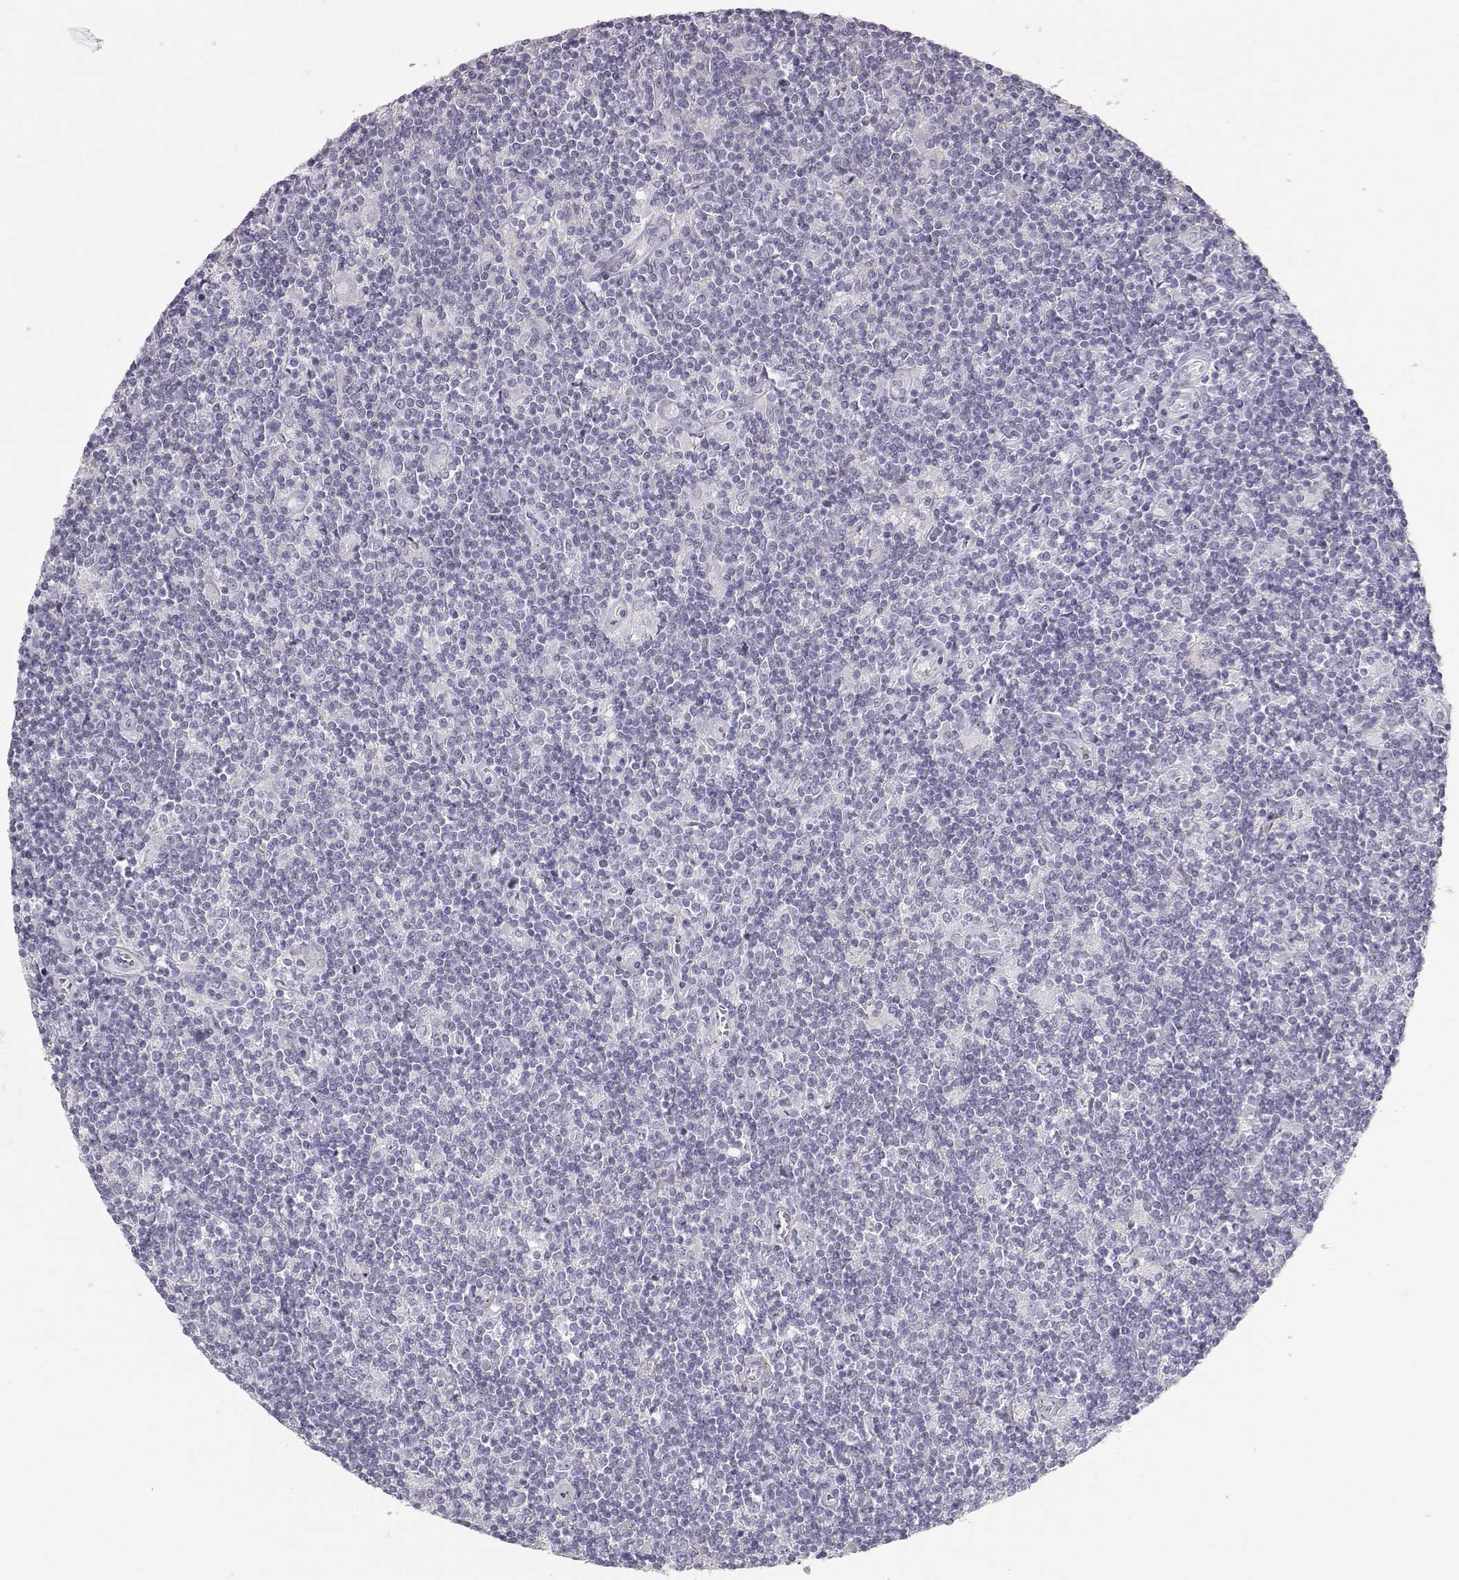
{"staining": {"intensity": "negative", "quantity": "none", "location": "none"}, "tissue": "lymphoma", "cell_type": "Tumor cells", "image_type": "cancer", "snomed": [{"axis": "morphology", "description": "Hodgkin's disease, NOS"}, {"axis": "topography", "description": "Lymph node"}], "caption": "DAB (3,3'-diaminobenzidine) immunohistochemical staining of Hodgkin's disease demonstrates no significant expression in tumor cells.", "gene": "KRTAP16-1", "patient": {"sex": "male", "age": 40}}